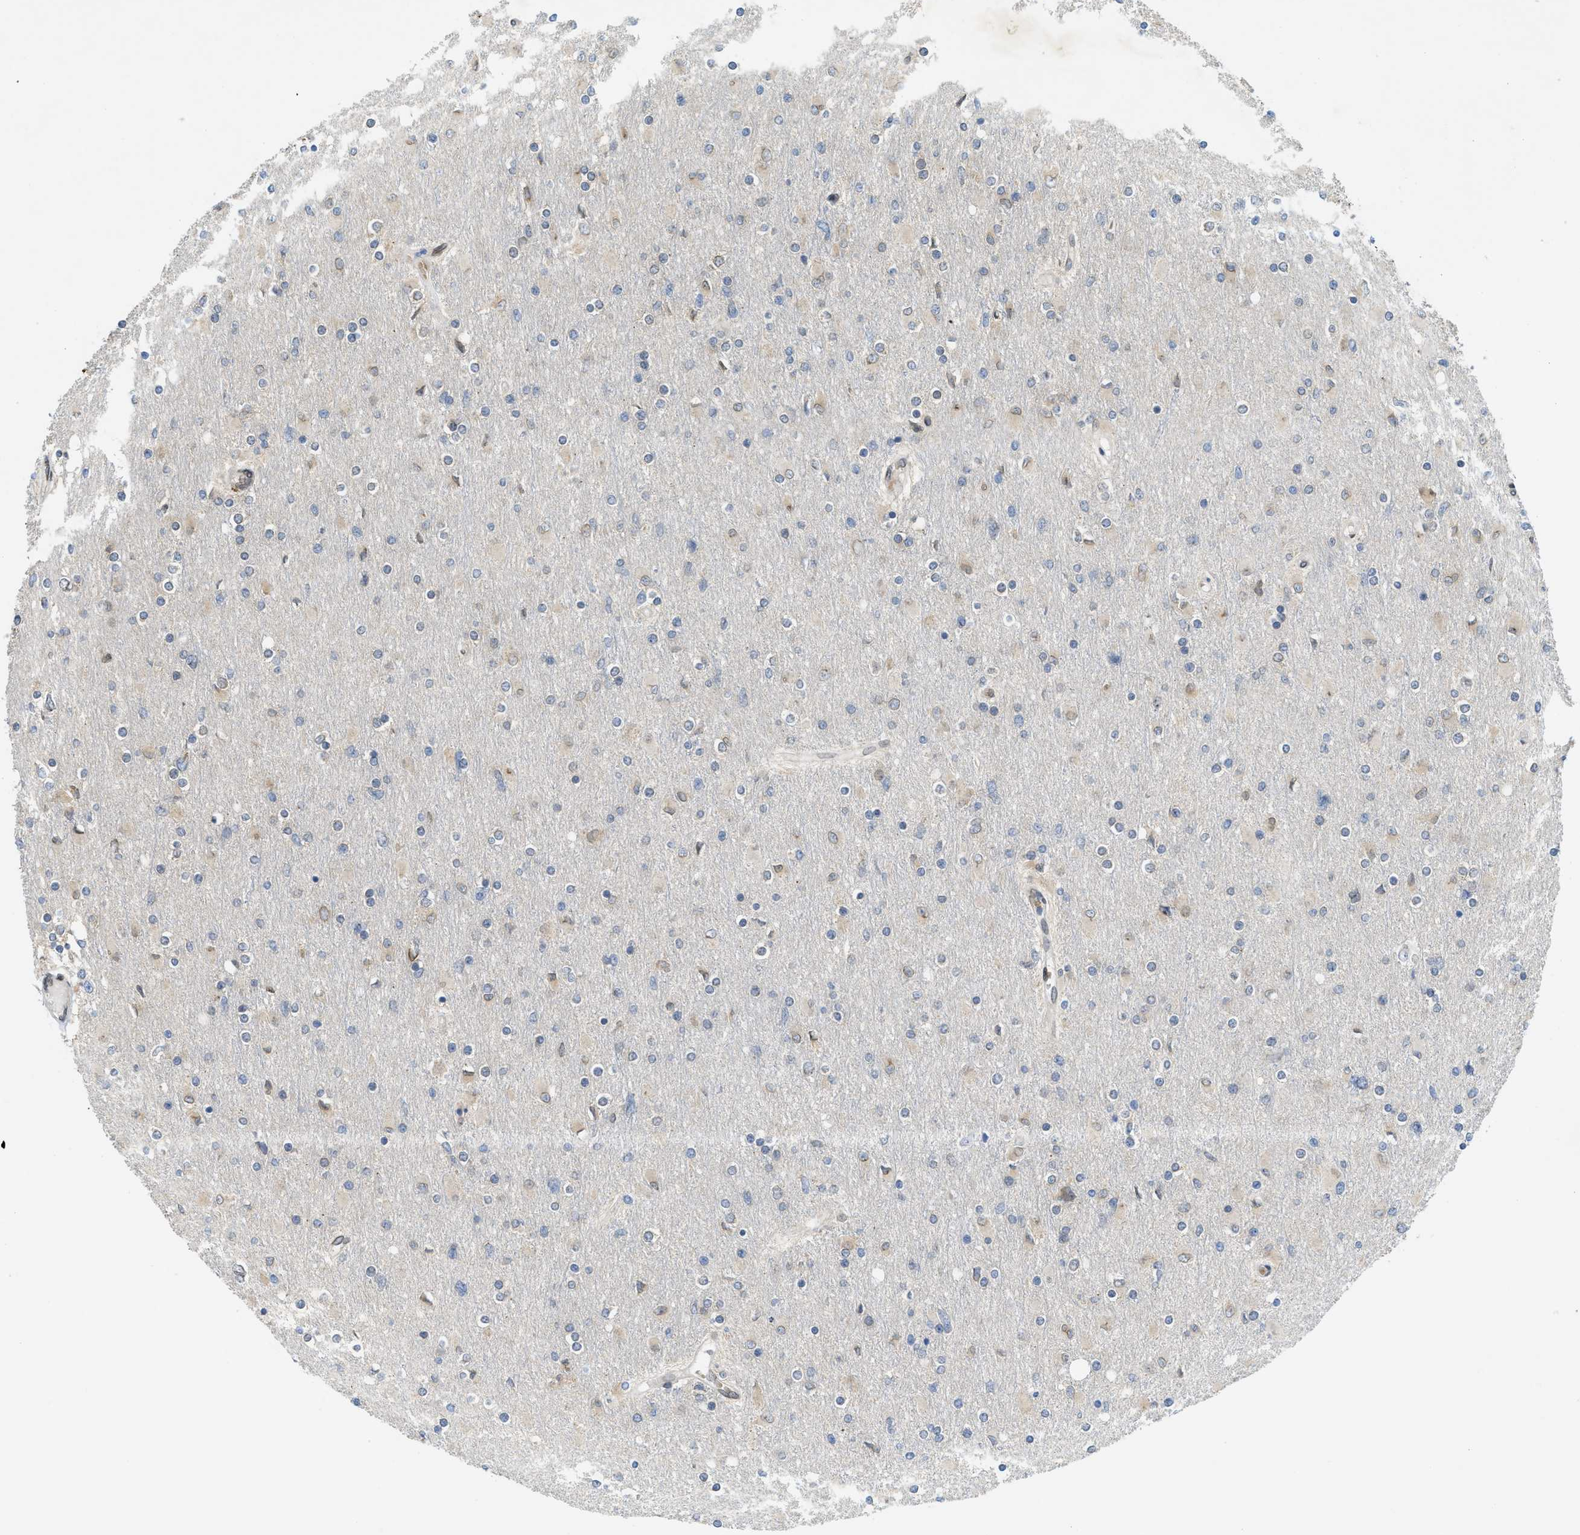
{"staining": {"intensity": "negative", "quantity": "none", "location": "none"}, "tissue": "glioma", "cell_type": "Tumor cells", "image_type": "cancer", "snomed": [{"axis": "morphology", "description": "Glioma, malignant, High grade"}, {"axis": "topography", "description": "Cerebral cortex"}], "caption": "IHC image of neoplastic tissue: glioma stained with DAB (3,3'-diaminobenzidine) displays no significant protein positivity in tumor cells.", "gene": "EIF2AK3", "patient": {"sex": "female", "age": 36}}